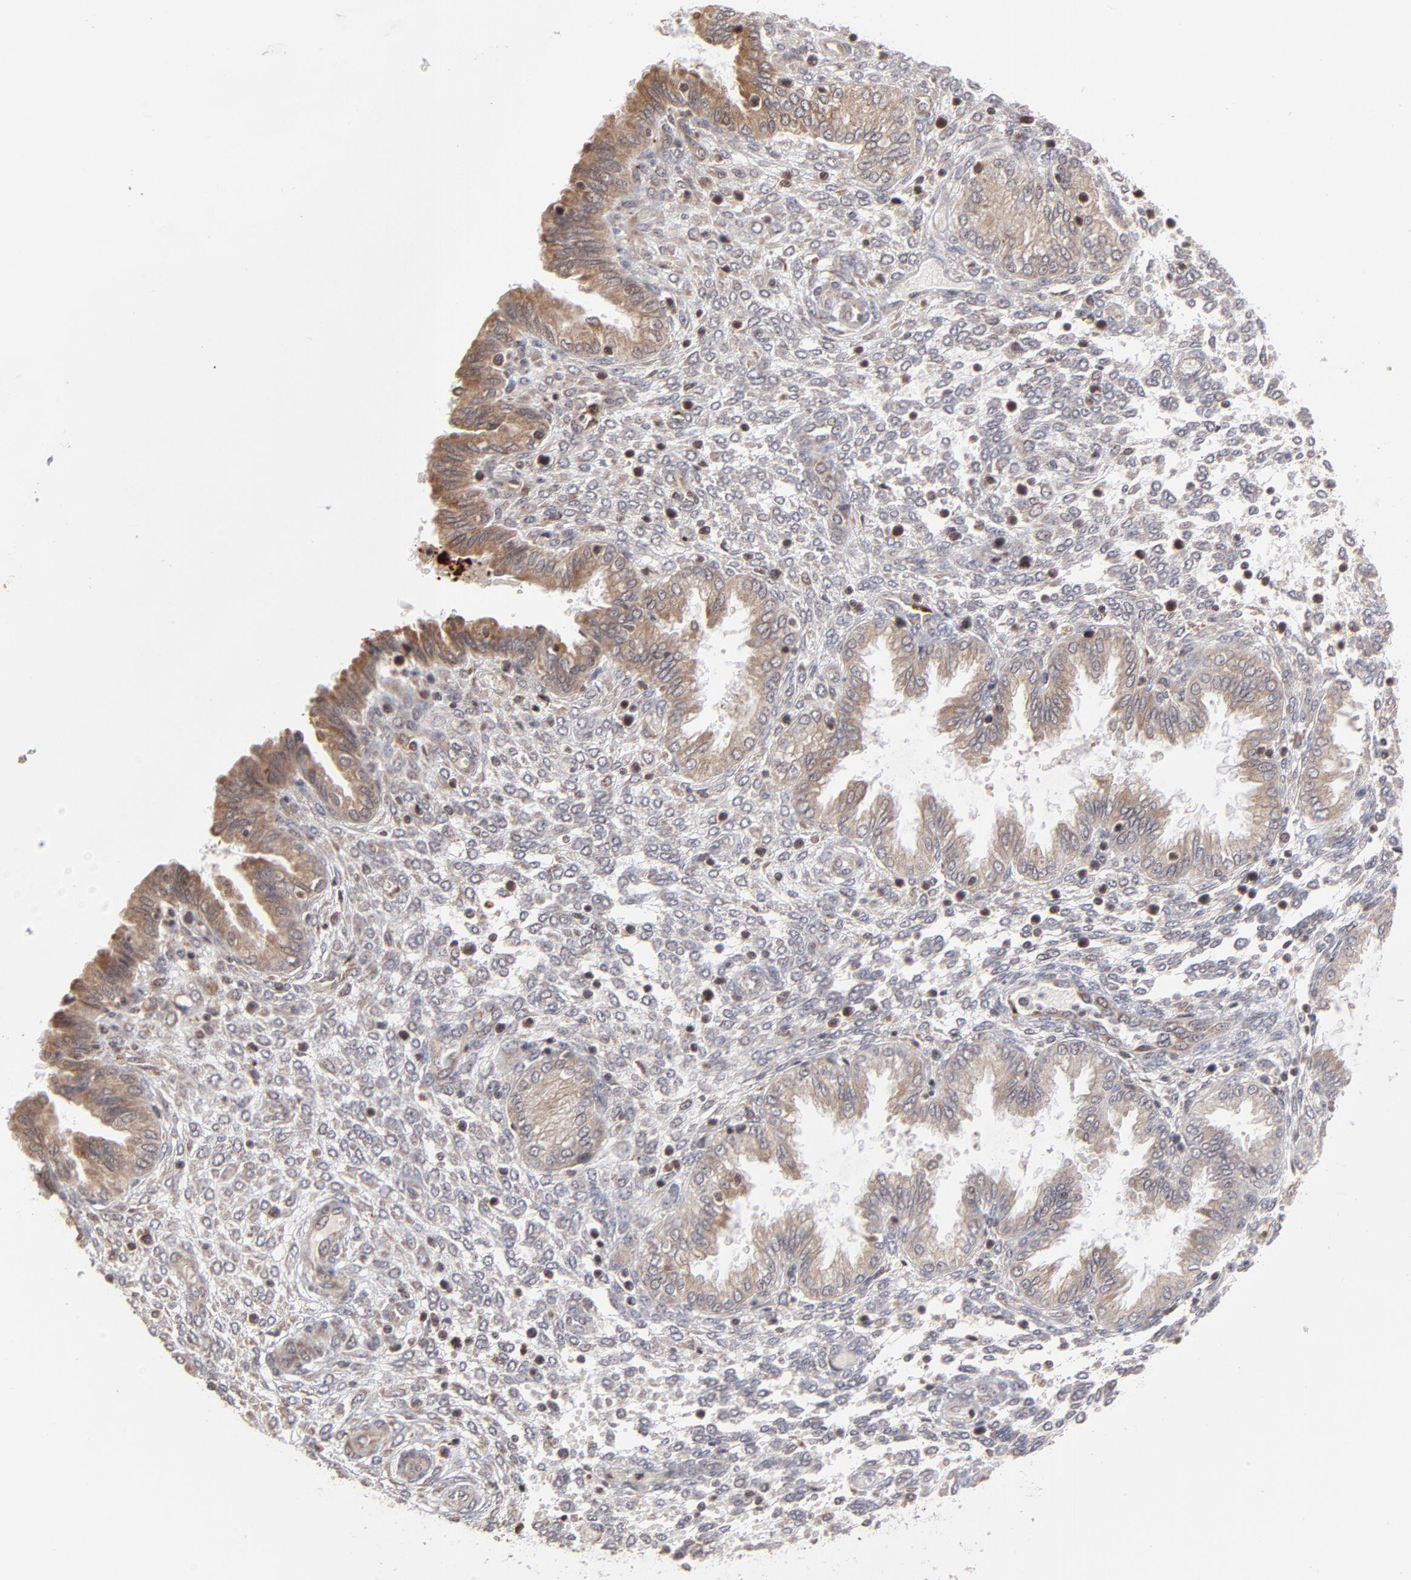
{"staining": {"intensity": "moderate", "quantity": "<25%", "location": "nuclear"}, "tissue": "endometrium", "cell_type": "Cells in endometrial stroma", "image_type": "normal", "snomed": [{"axis": "morphology", "description": "Normal tissue, NOS"}, {"axis": "topography", "description": "Endometrium"}], "caption": "DAB immunohistochemical staining of benign human endometrium shows moderate nuclear protein staining in approximately <25% of cells in endometrial stroma. (IHC, brightfield microscopy, high magnification).", "gene": "ARIH1", "patient": {"sex": "female", "age": 33}}